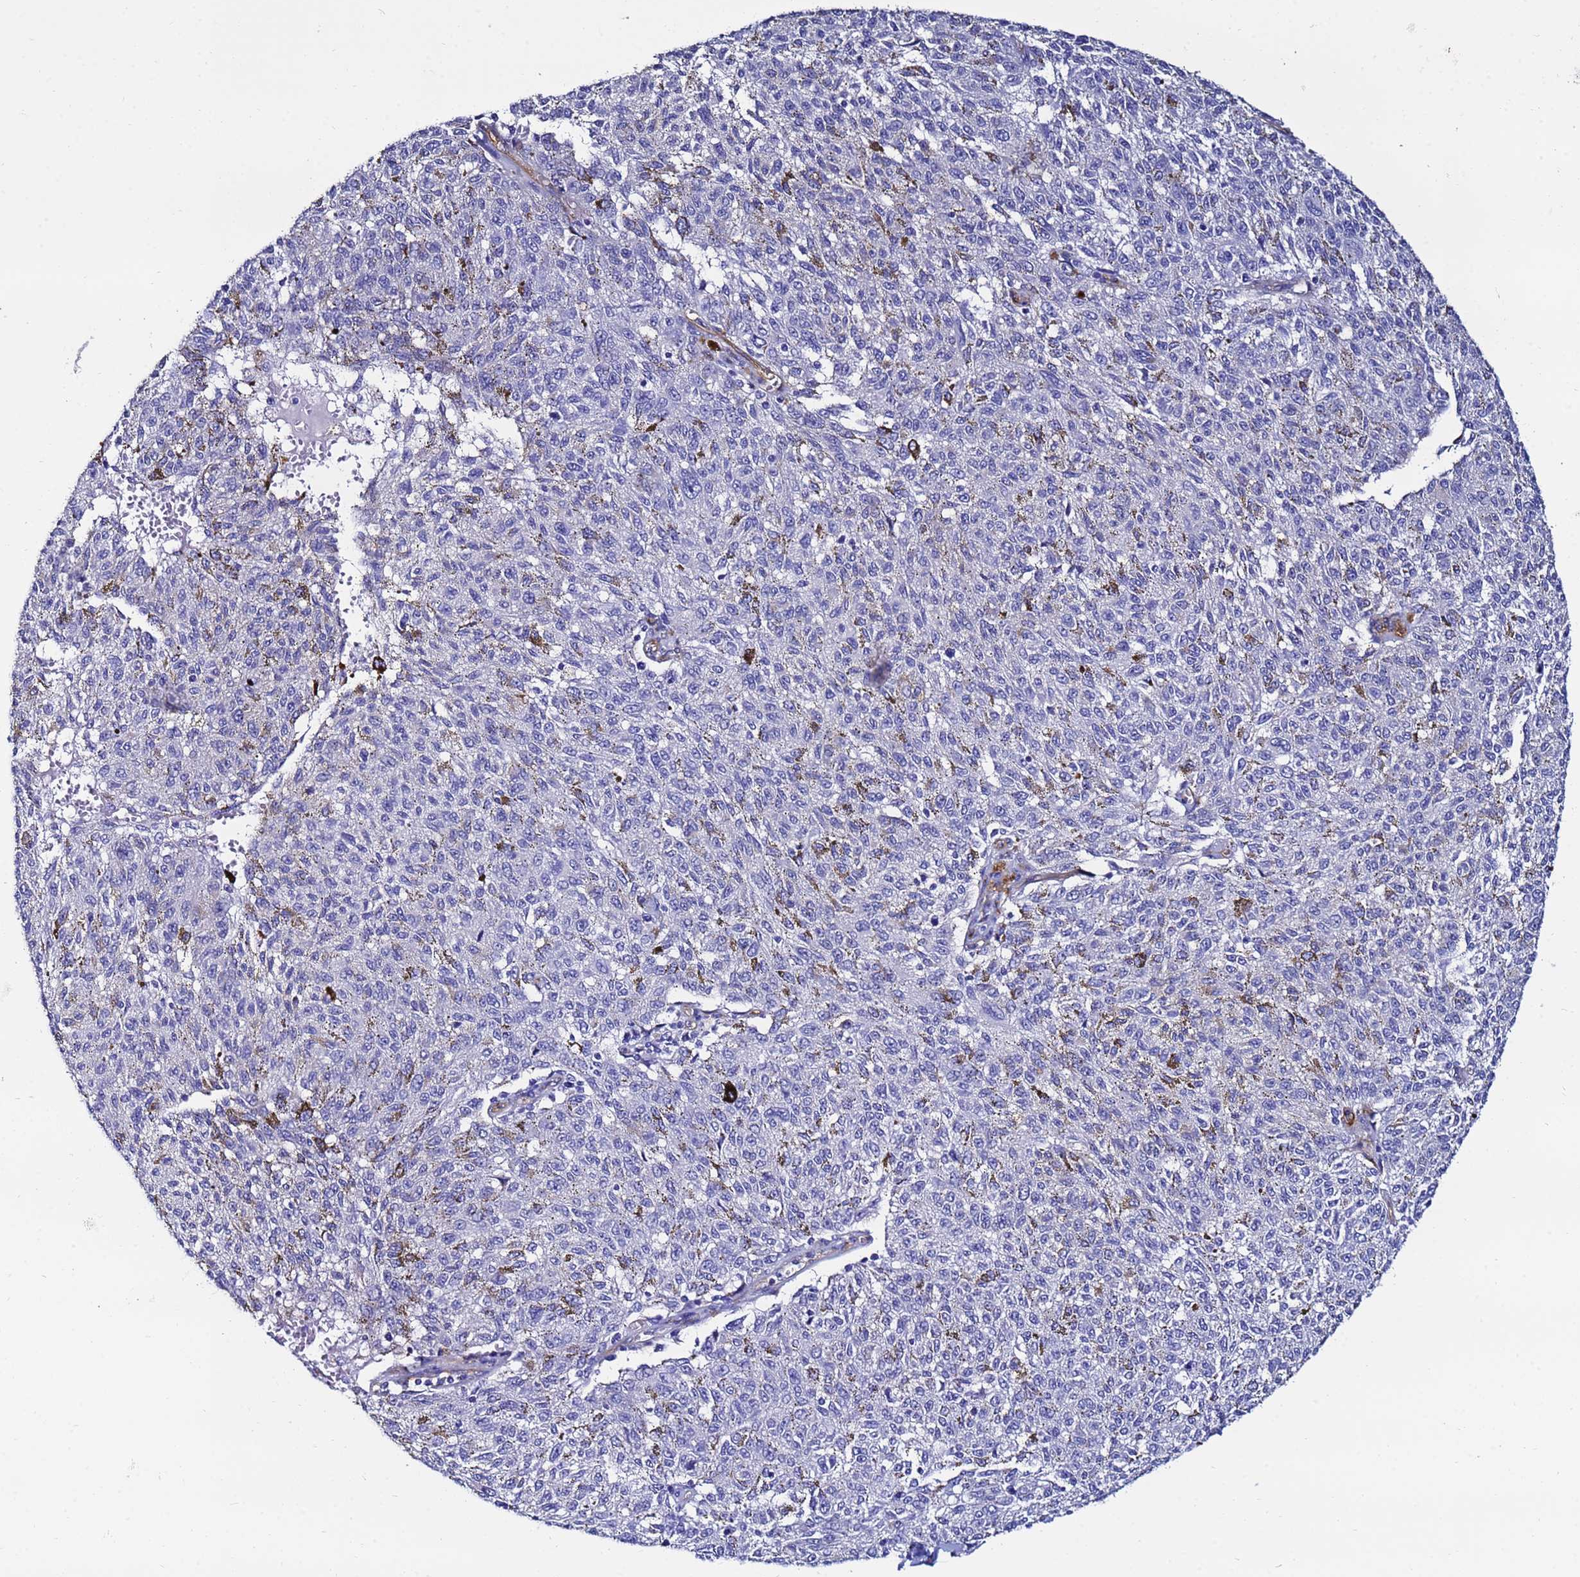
{"staining": {"intensity": "negative", "quantity": "none", "location": "none"}, "tissue": "melanoma", "cell_type": "Tumor cells", "image_type": "cancer", "snomed": [{"axis": "morphology", "description": "Malignant melanoma, NOS"}, {"axis": "topography", "description": "Skin"}], "caption": "Immunohistochemistry (IHC) of human melanoma reveals no positivity in tumor cells.", "gene": "DEFB104A", "patient": {"sex": "female", "age": 72}}